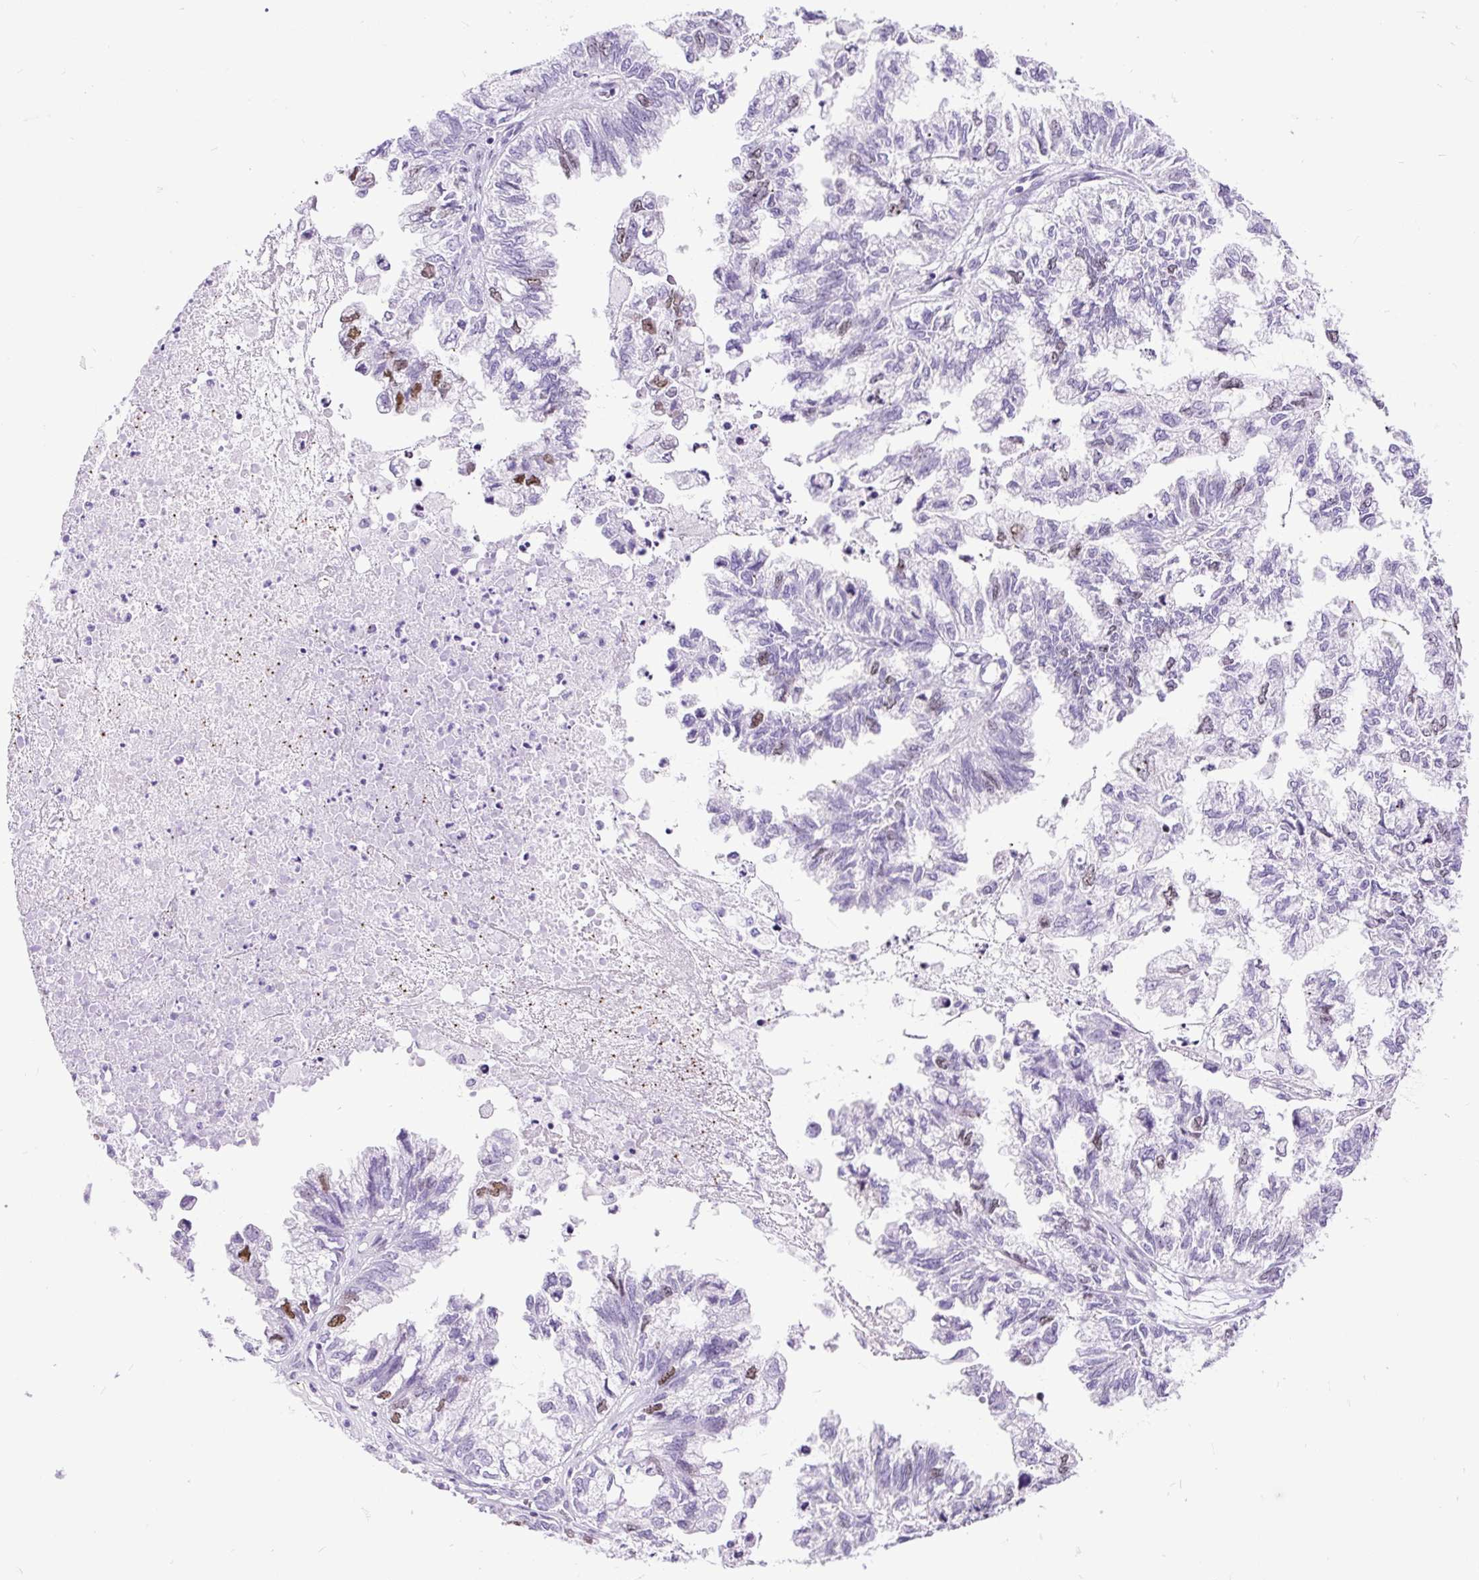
{"staining": {"intensity": "strong", "quantity": "<25%", "location": "nuclear"}, "tissue": "ovarian cancer", "cell_type": "Tumor cells", "image_type": "cancer", "snomed": [{"axis": "morphology", "description": "Cystadenocarcinoma, mucinous, NOS"}, {"axis": "topography", "description": "Ovary"}], "caption": "Mucinous cystadenocarcinoma (ovarian) stained with a protein marker reveals strong staining in tumor cells.", "gene": "RACGAP1", "patient": {"sex": "female", "age": 72}}